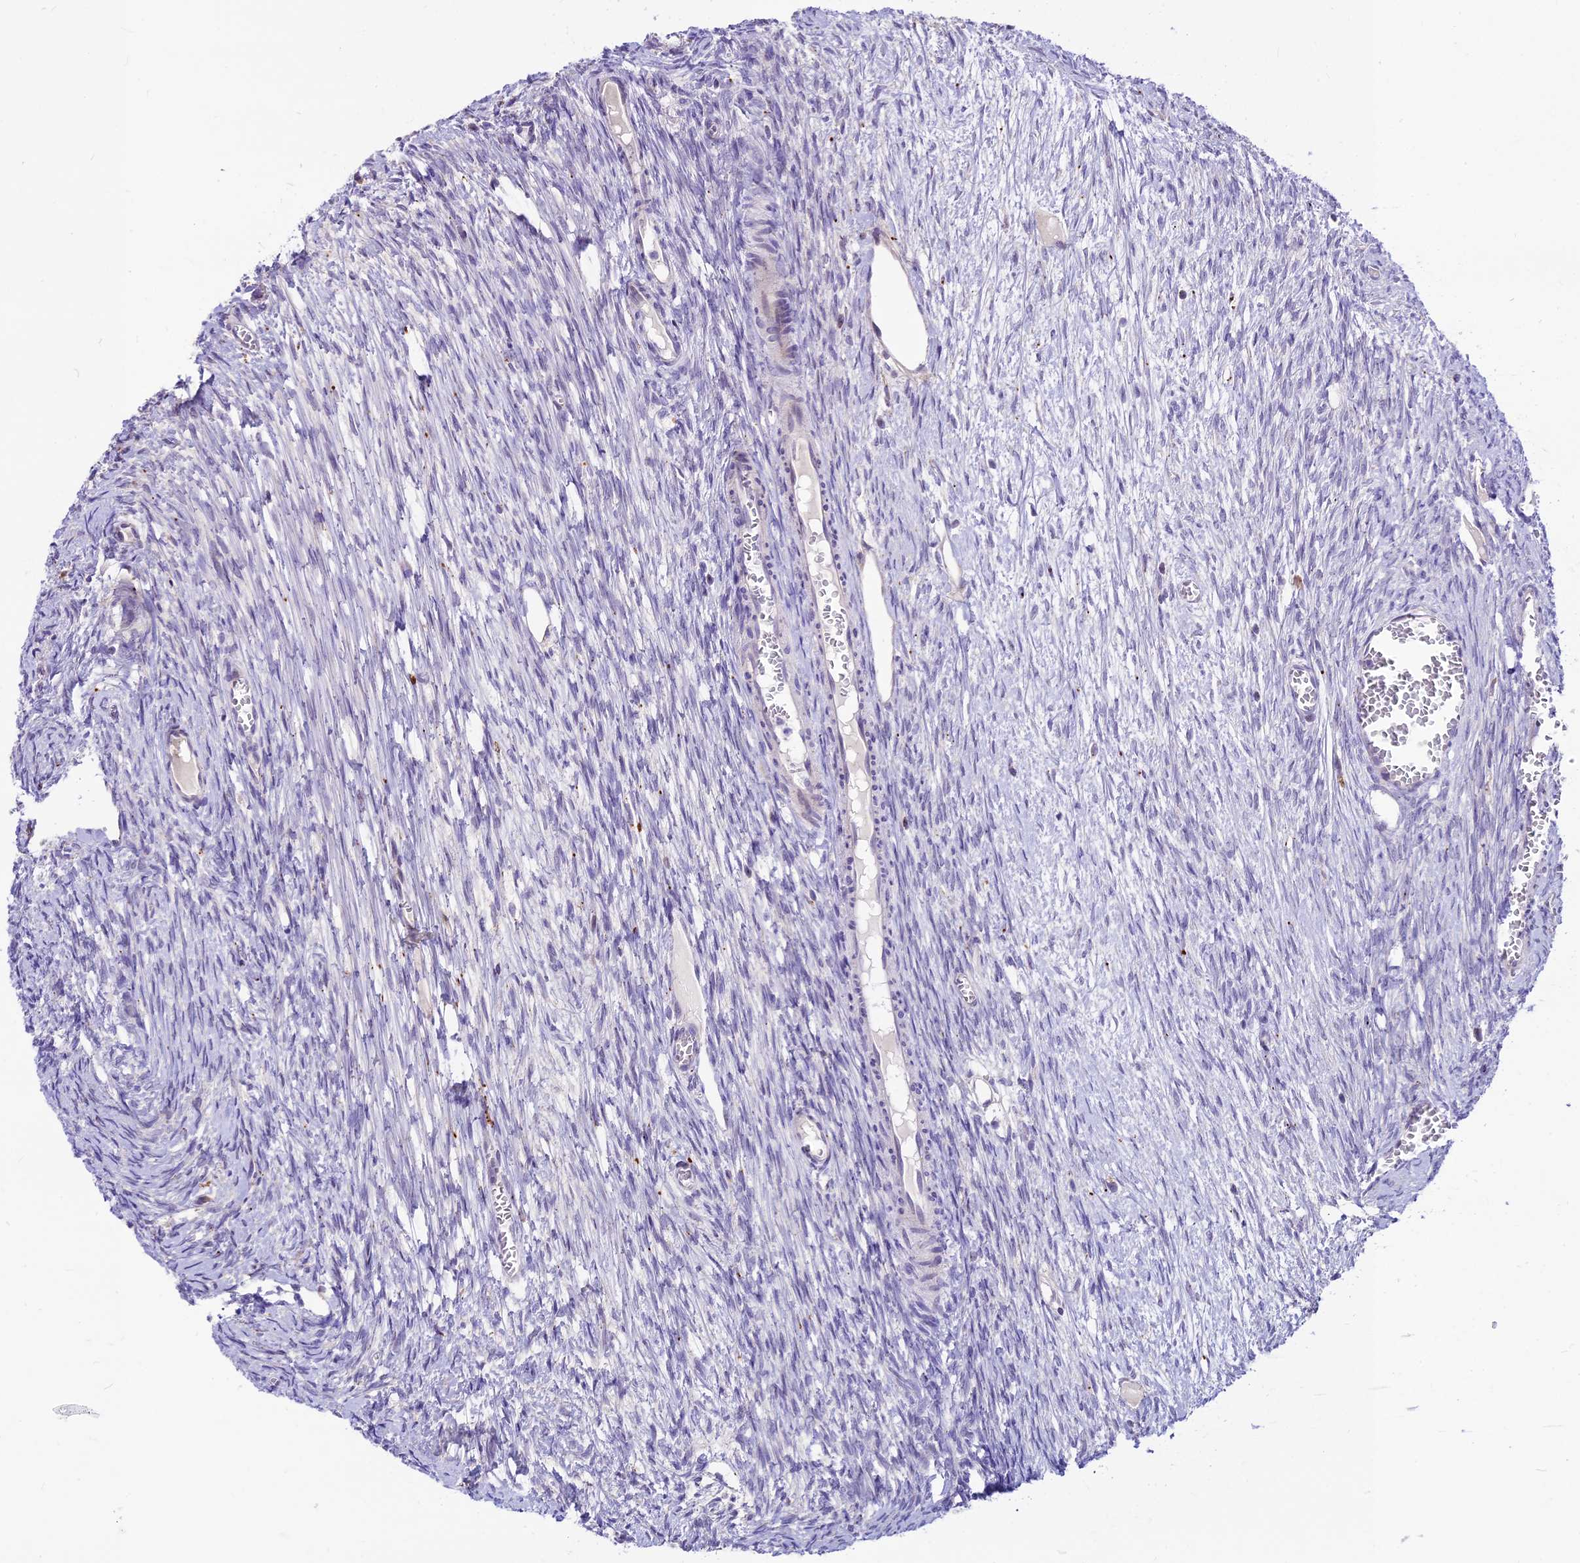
{"staining": {"intensity": "weak", "quantity": "<25%", "location": "cytoplasmic/membranous"}, "tissue": "ovary", "cell_type": "Follicle cells", "image_type": "normal", "snomed": [{"axis": "morphology", "description": "Normal tissue, NOS"}, {"axis": "topography", "description": "Ovary"}], "caption": "This is an immunohistochemistry (IHC) micrograph of unremarkable human ovary. There is no expression in follicle cells.", "gene": "THRSP", "patient": {"sex": "female", "age": 44}}